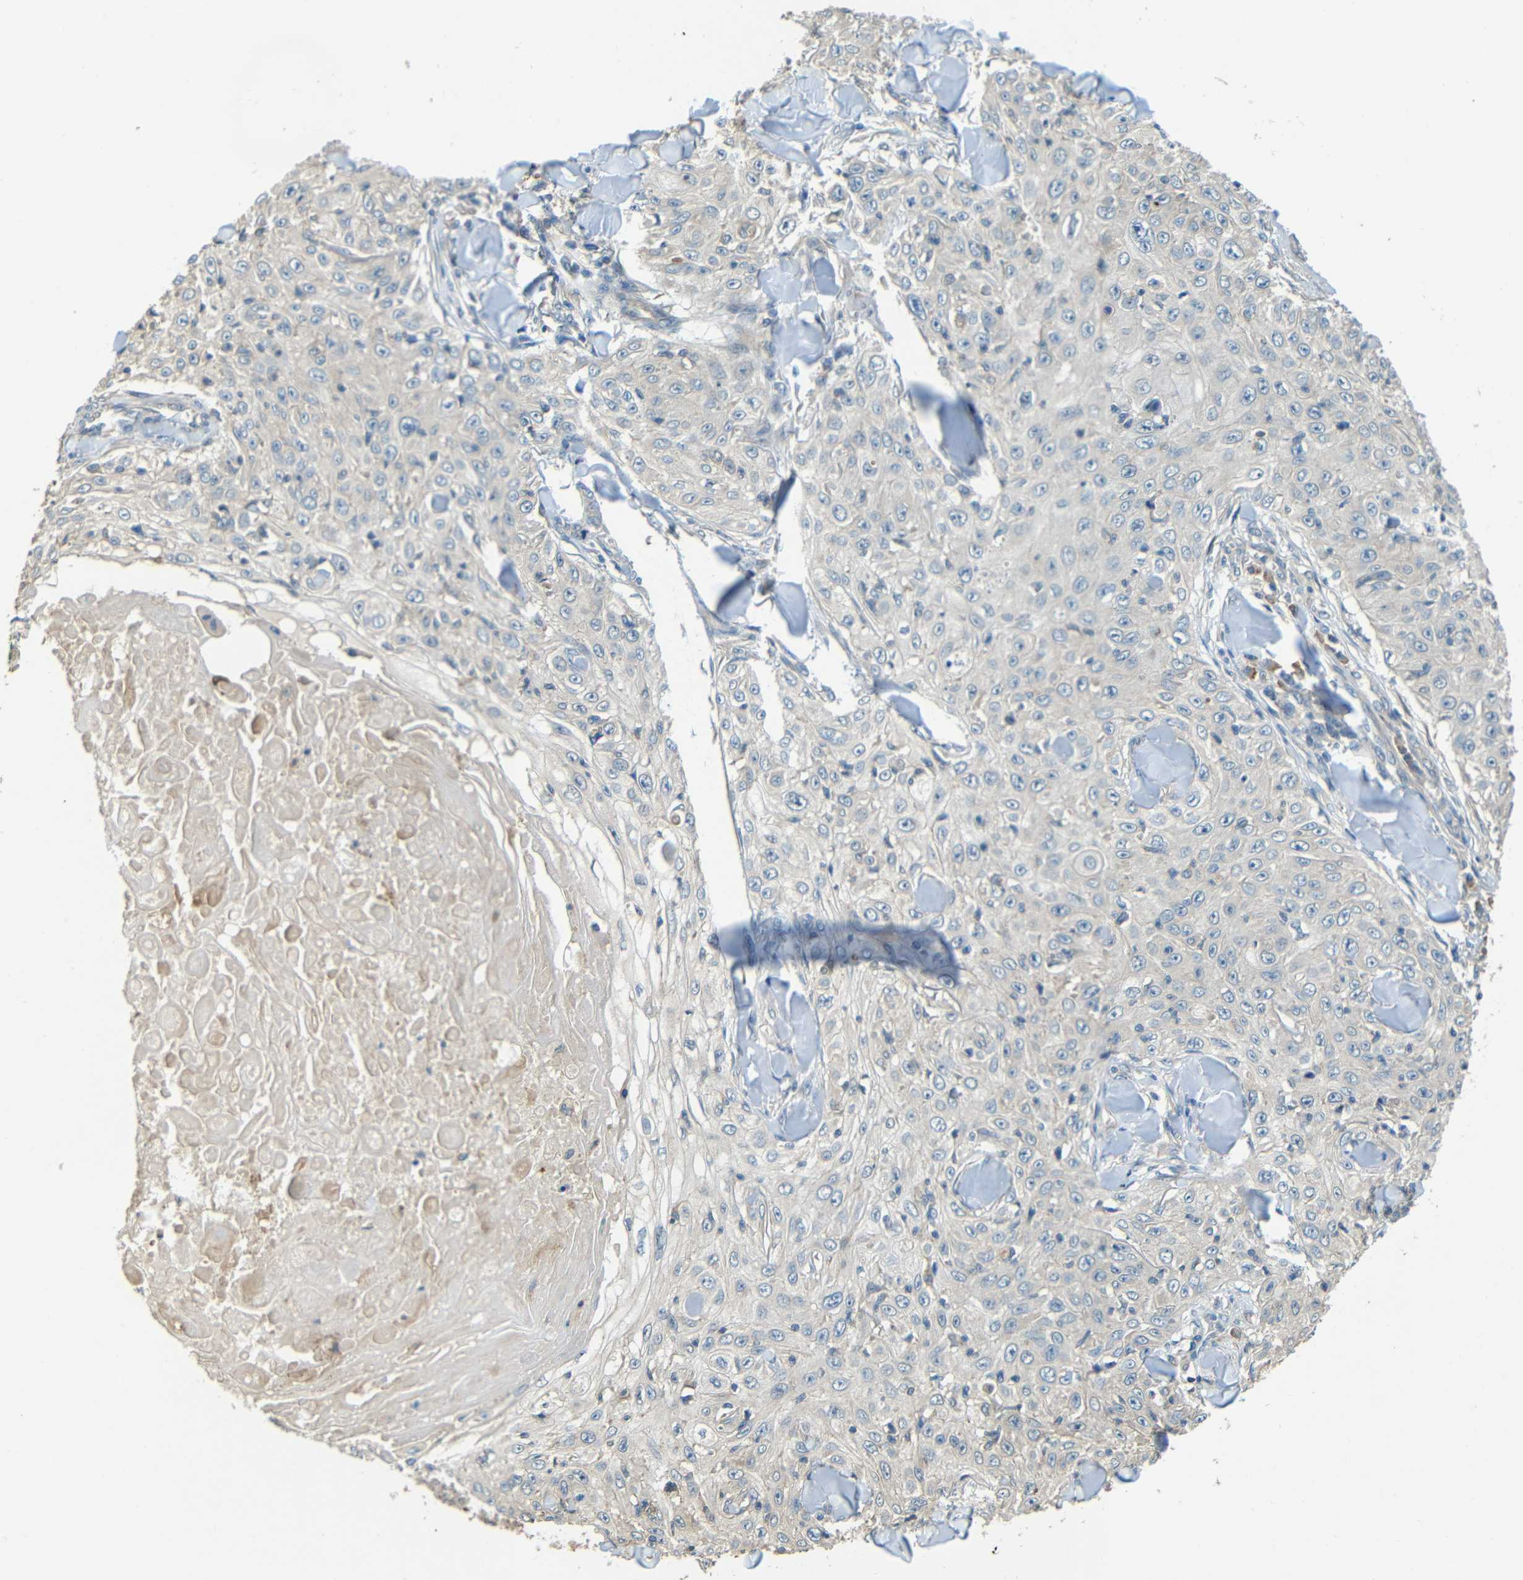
{"staining": {"intensity": "negative", "quantity": "none", "location": "none"}, "tissue": "skin cancer", "cell_type": "Tumor cells", "image_type": "cancer", "snomed": [{"axis": "morphology", "description": "Squamous cell carcinoma, NOS"}, {"axis": "topography", "description": "Skin"}], "caption": "Tumor cells show no significant protein positivity in squamous cell carcinoma (skin). The staining was performed using DAB (3,3'-diaminobenzidine) to visualize the protein expression in brown, while the nuclei were stained in blue with hematoxylin (Magnification: 20x).", "gene": "FNDC3A", "patient": {"sex": "male", "age": 86}}